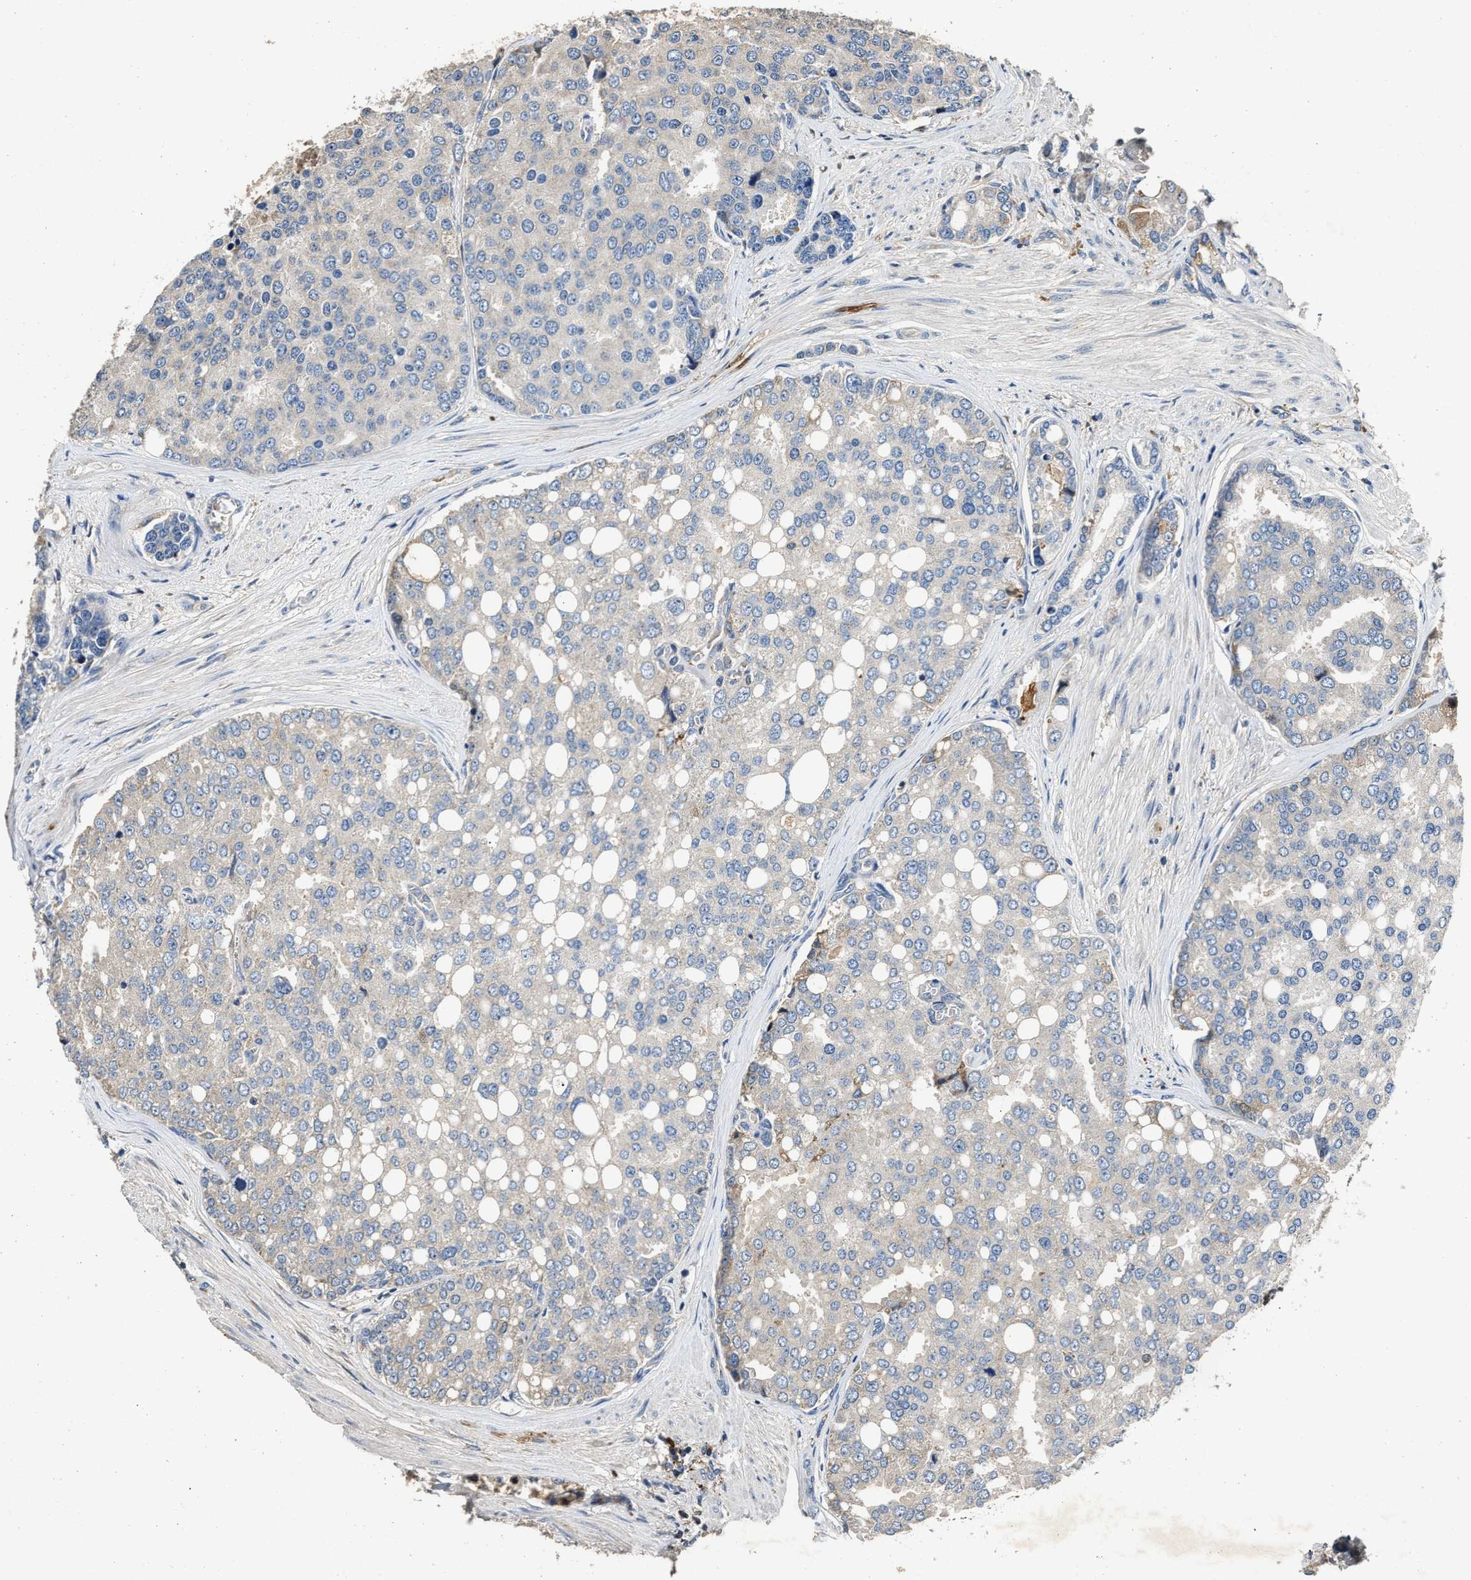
{"staining": {"intensity": "negative", "quantity": "none", "location": "none"}, "tissue": "prostate cancer", "cell_type": "Tumor cells", "image_type": "cancer", "snomed": [{"axis": "morphology", "description": "Adenocarcinoma, High grade"}, {"axis": "topography", "description": "Prostate"}], "caption": "This is an IHC image of human adenocarcinoma (high-grade) (prostate). There is no expression in tumor cells.", "gene": "C3", "patient": {"sex": "male", "age": 50}}